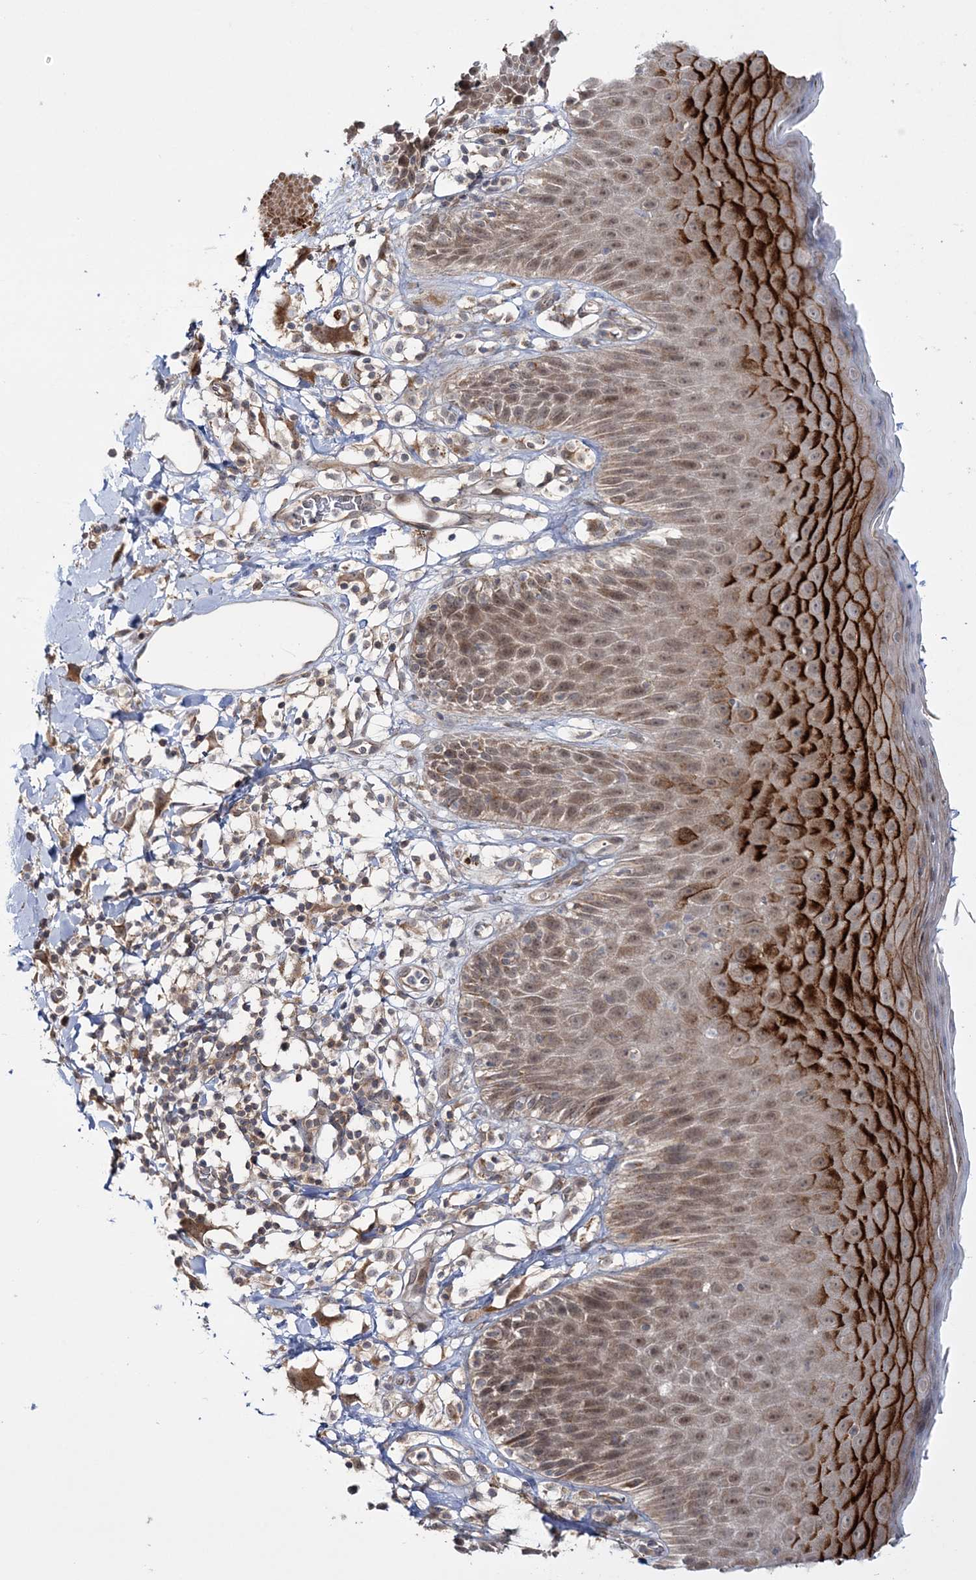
{"staining": {"intensity": "strong", "quantity": "25%-75%", "location": "cytoplasmic/membranous,nuclear"}, "tissue": "skin", "cell_type": "Epidermal cells", "image_type": "normal", "snomed": [{"axis": "morphology", "description": "Normal tissue, NOS"}, {"axis": "topography", "description": "Vulva"}], "caption": "Brown immunohistochemical staining in benign skin exhibits strong cytoplasmic/membranous,nuclear expression in about 25%-75% of epidermal cells. The staining was performed using DAB to visualize the protein expression in brown, while the nuclei were stained in blue with hematoxylin (Magnification: 20x).", "gene": "MOCS2", "patient": {"sex": "female", "age": 68}}